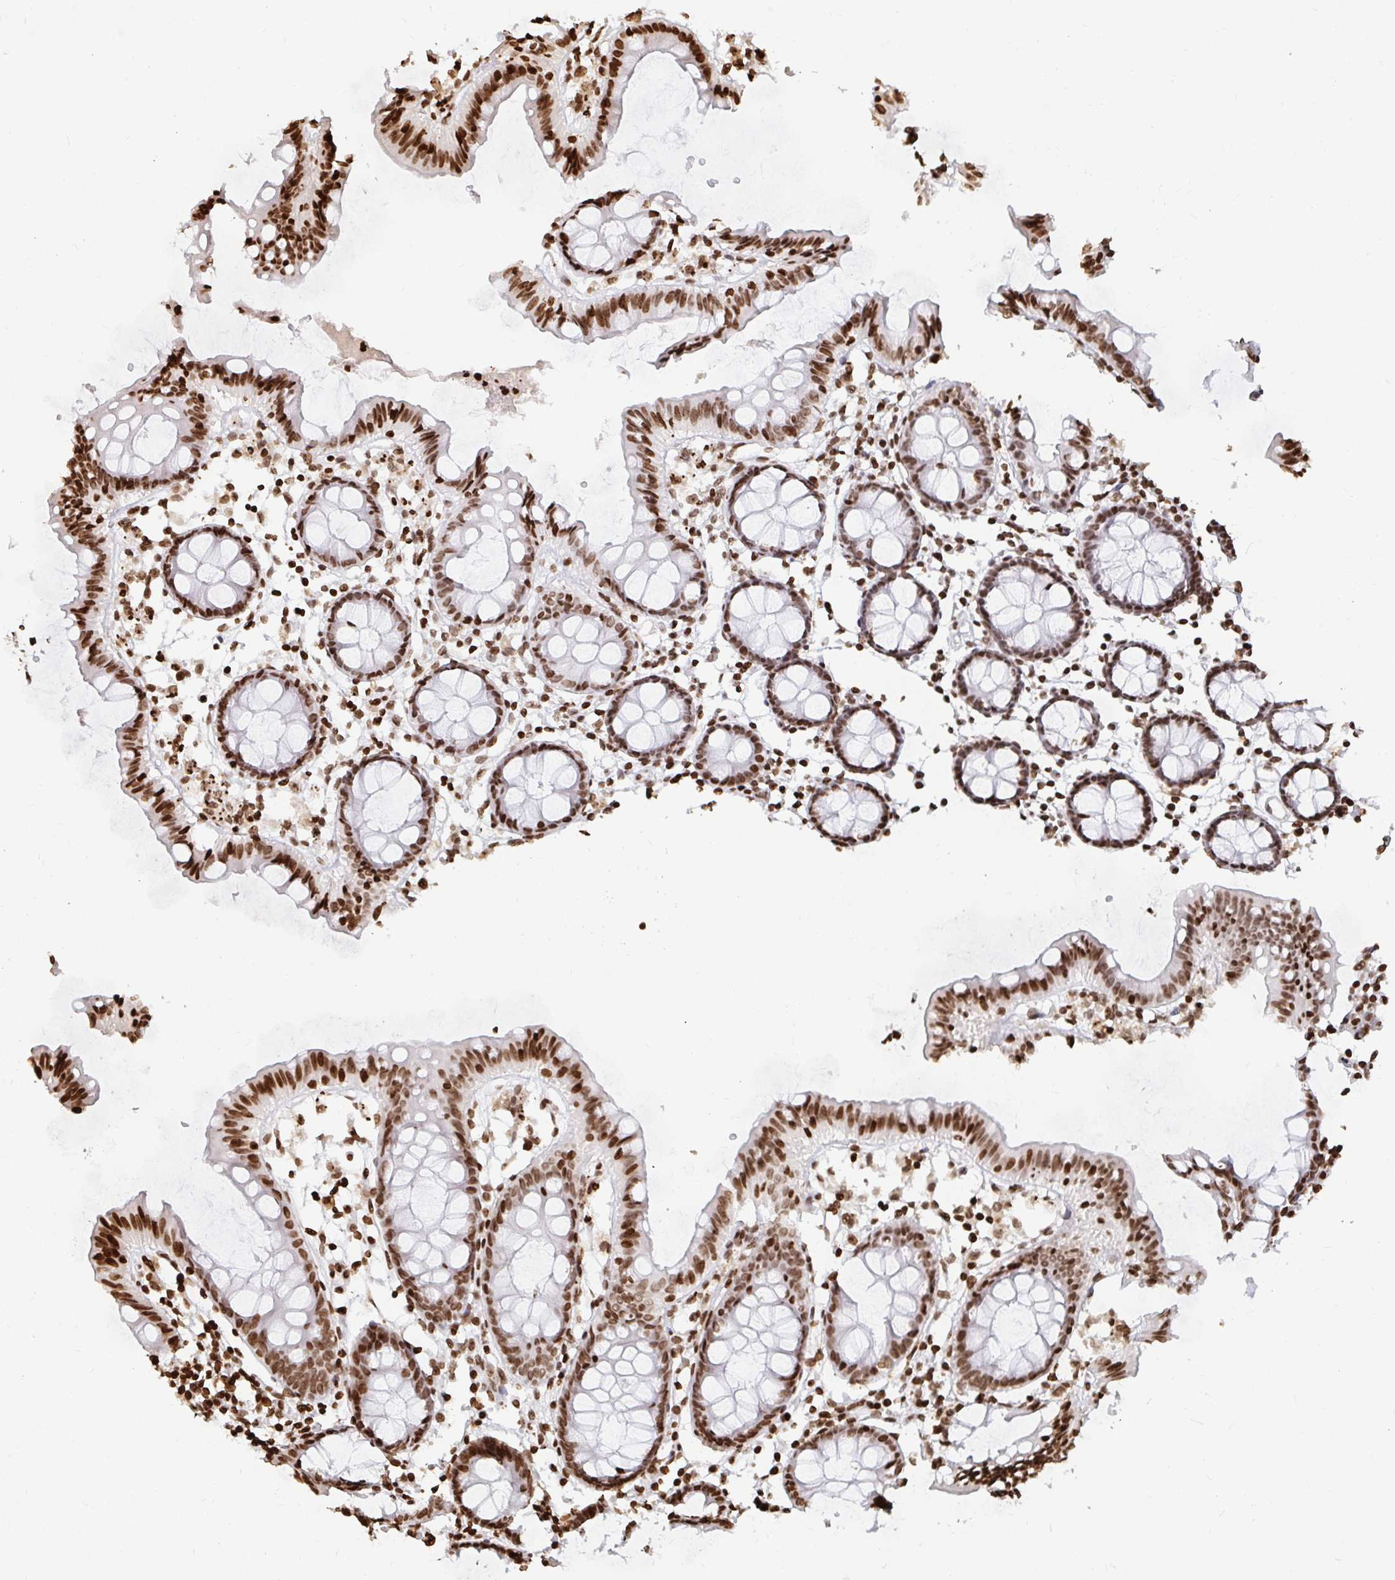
{"staining": {"intensity": "strong", "quantity": ">75%", "location": "nuclear"}, "tissue": "colon", "cell_type": "Endothelial cells", "image_type": "normal", "snomed": [{"axis": "morphology", "description": "Normal tissue, NOS"}, {"axis": "topography", "description": "Colon"}], "caption": "Protein analysis of normal colon displays strong nuclear staining in approximately >75% of endothelial cells.", "gene": "H2BC5", "patient": {"sex": "female", "age": 84}}